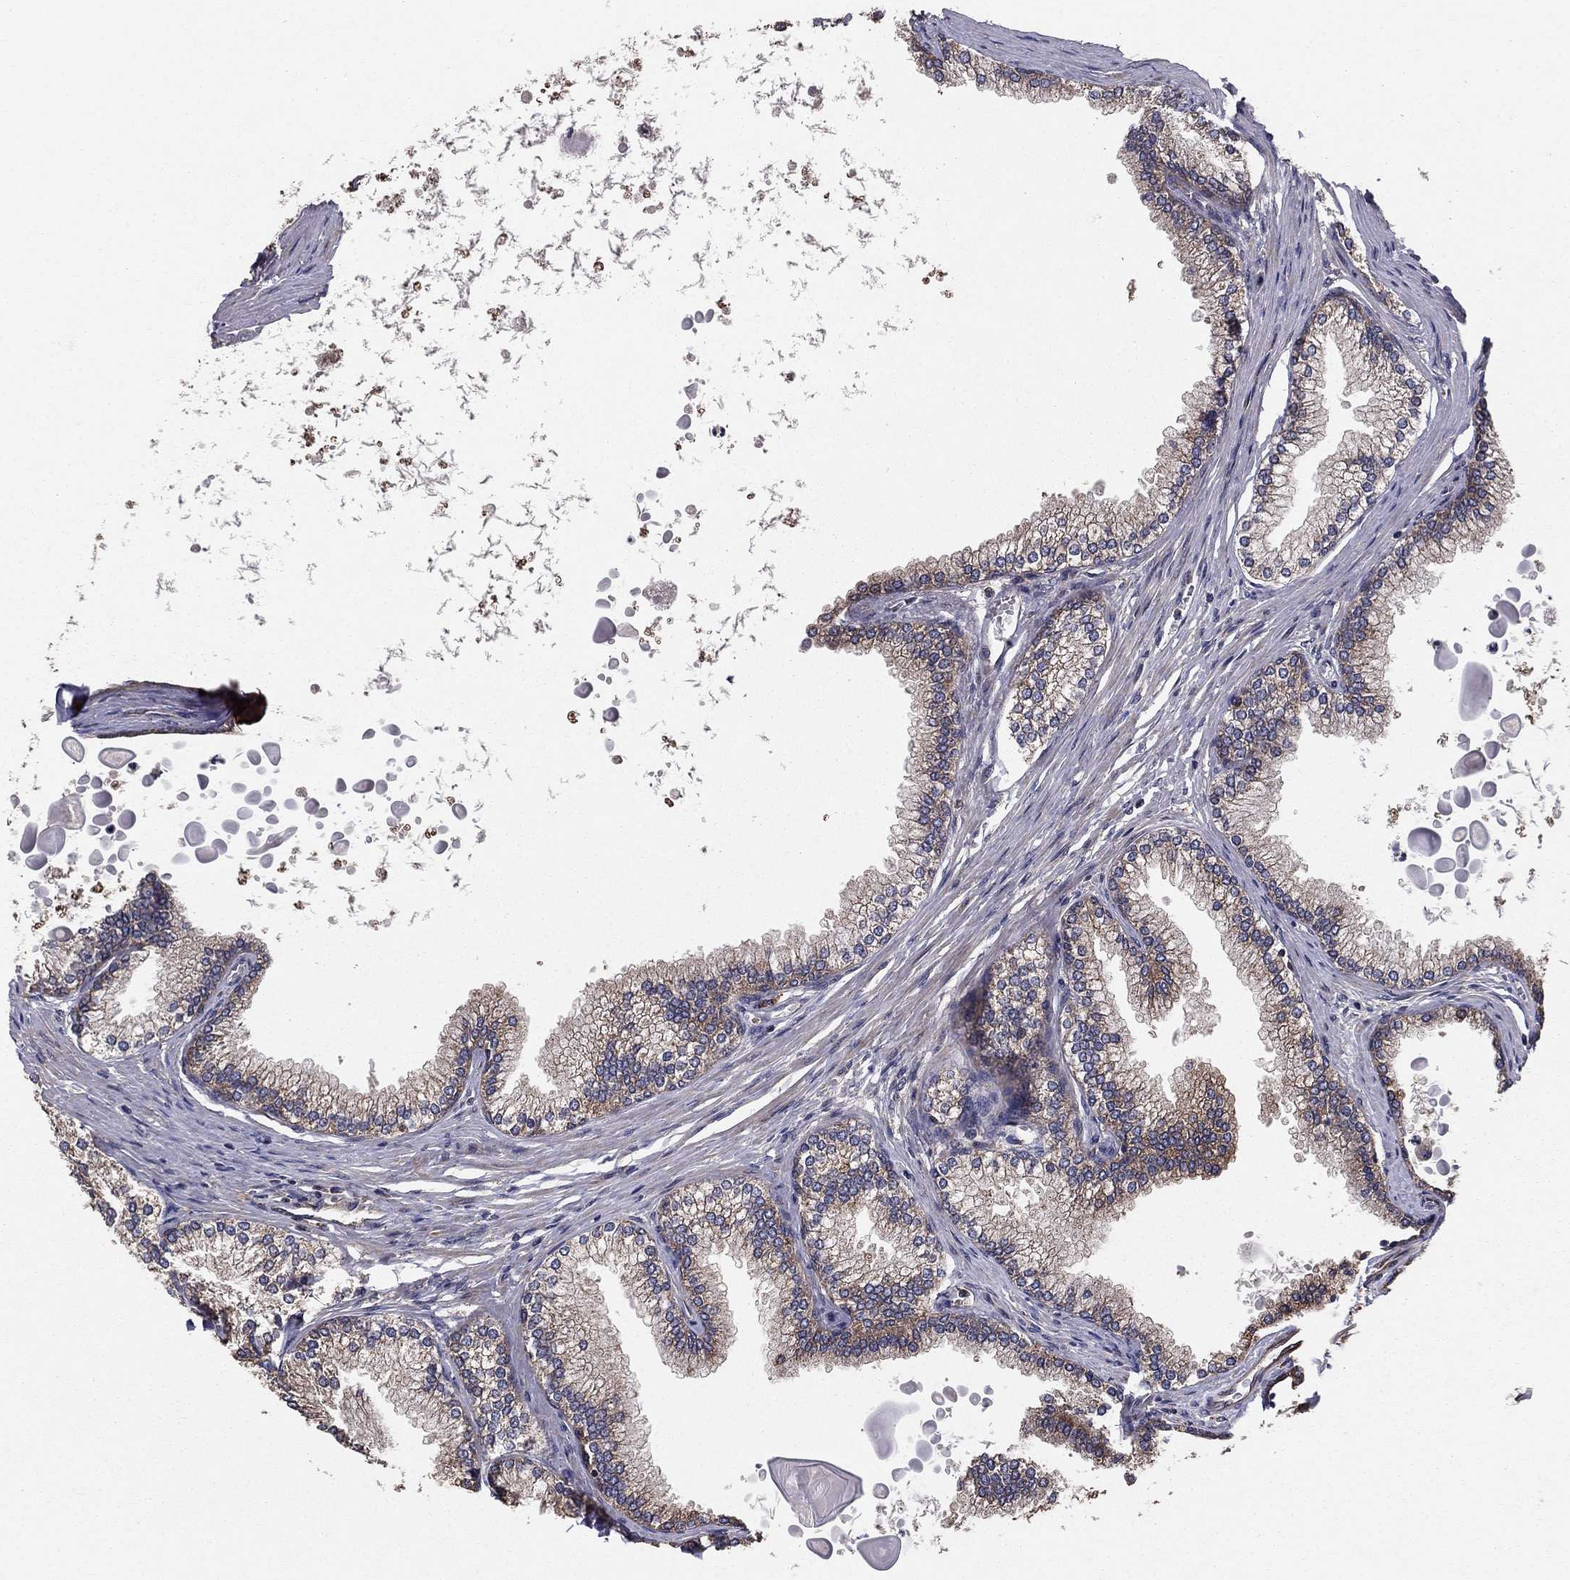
{"staining": {"intensity": "moderate", "quantity": "25%-75%", "location": "cytoplasmic/membranous"}, "tissue": "prostate", "cell_type": "Glandular cells", "image_type": "normal", "snomed": [{"axis": "morphology", "description": "Normal tissue, NOS"}, {"axis": "topography", "description": "Prostate"}], "caption": "Prostate stained for a protein reveals moderate cytoplasmic/membranous positivity in glandular cells. The staining is performed using DAB (3,3'-diaminobenzidine) brown chromogen to label protein expression. The nuclei are counter-stained blue using hematoxylin.", "gene": "BABAM2", "patient": {"sex": "male", "age": 72}}